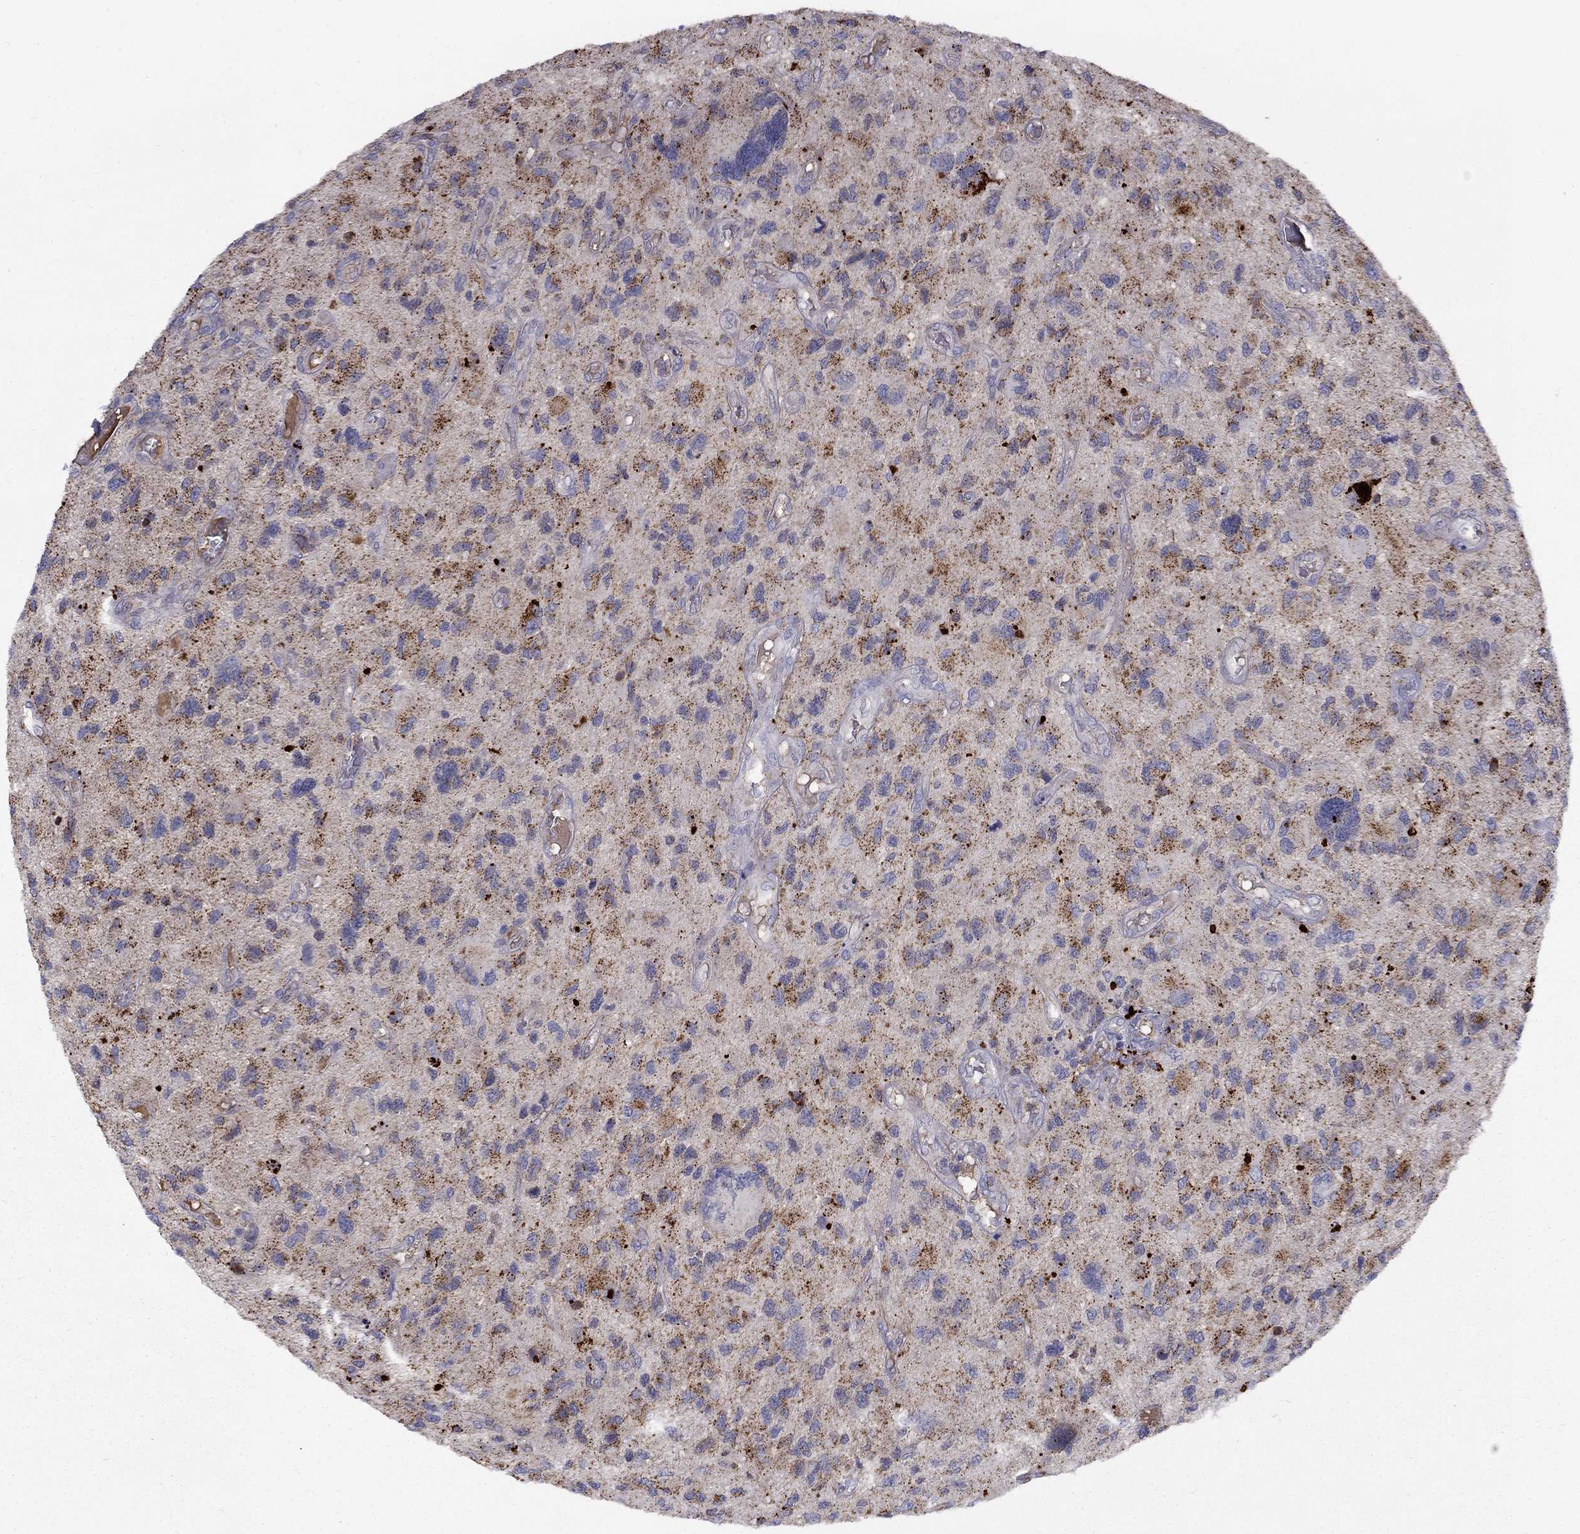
{"staining": {"intensity": "strong", "quantity": "<25%", "location": "cytoplasmic/membranous"}, "tissue": "glioma", "cell_type": "Tumor cells", "image_type": "cancer", "snomed": [{"axis": "morphology", "description": "Glioma, malignant, NOS"}, {"axis": "morphology", "description": "Glioma, malignant, High grade"}, {"axis": "topography", "description": "Brain"}], "caption": "Strong cytoplasmic/membranous protein expression is seen in approximately <25% of tumor cells in glioma.", "gene": "EPDR1", "patient": {"sex": "female", "age": 71}}